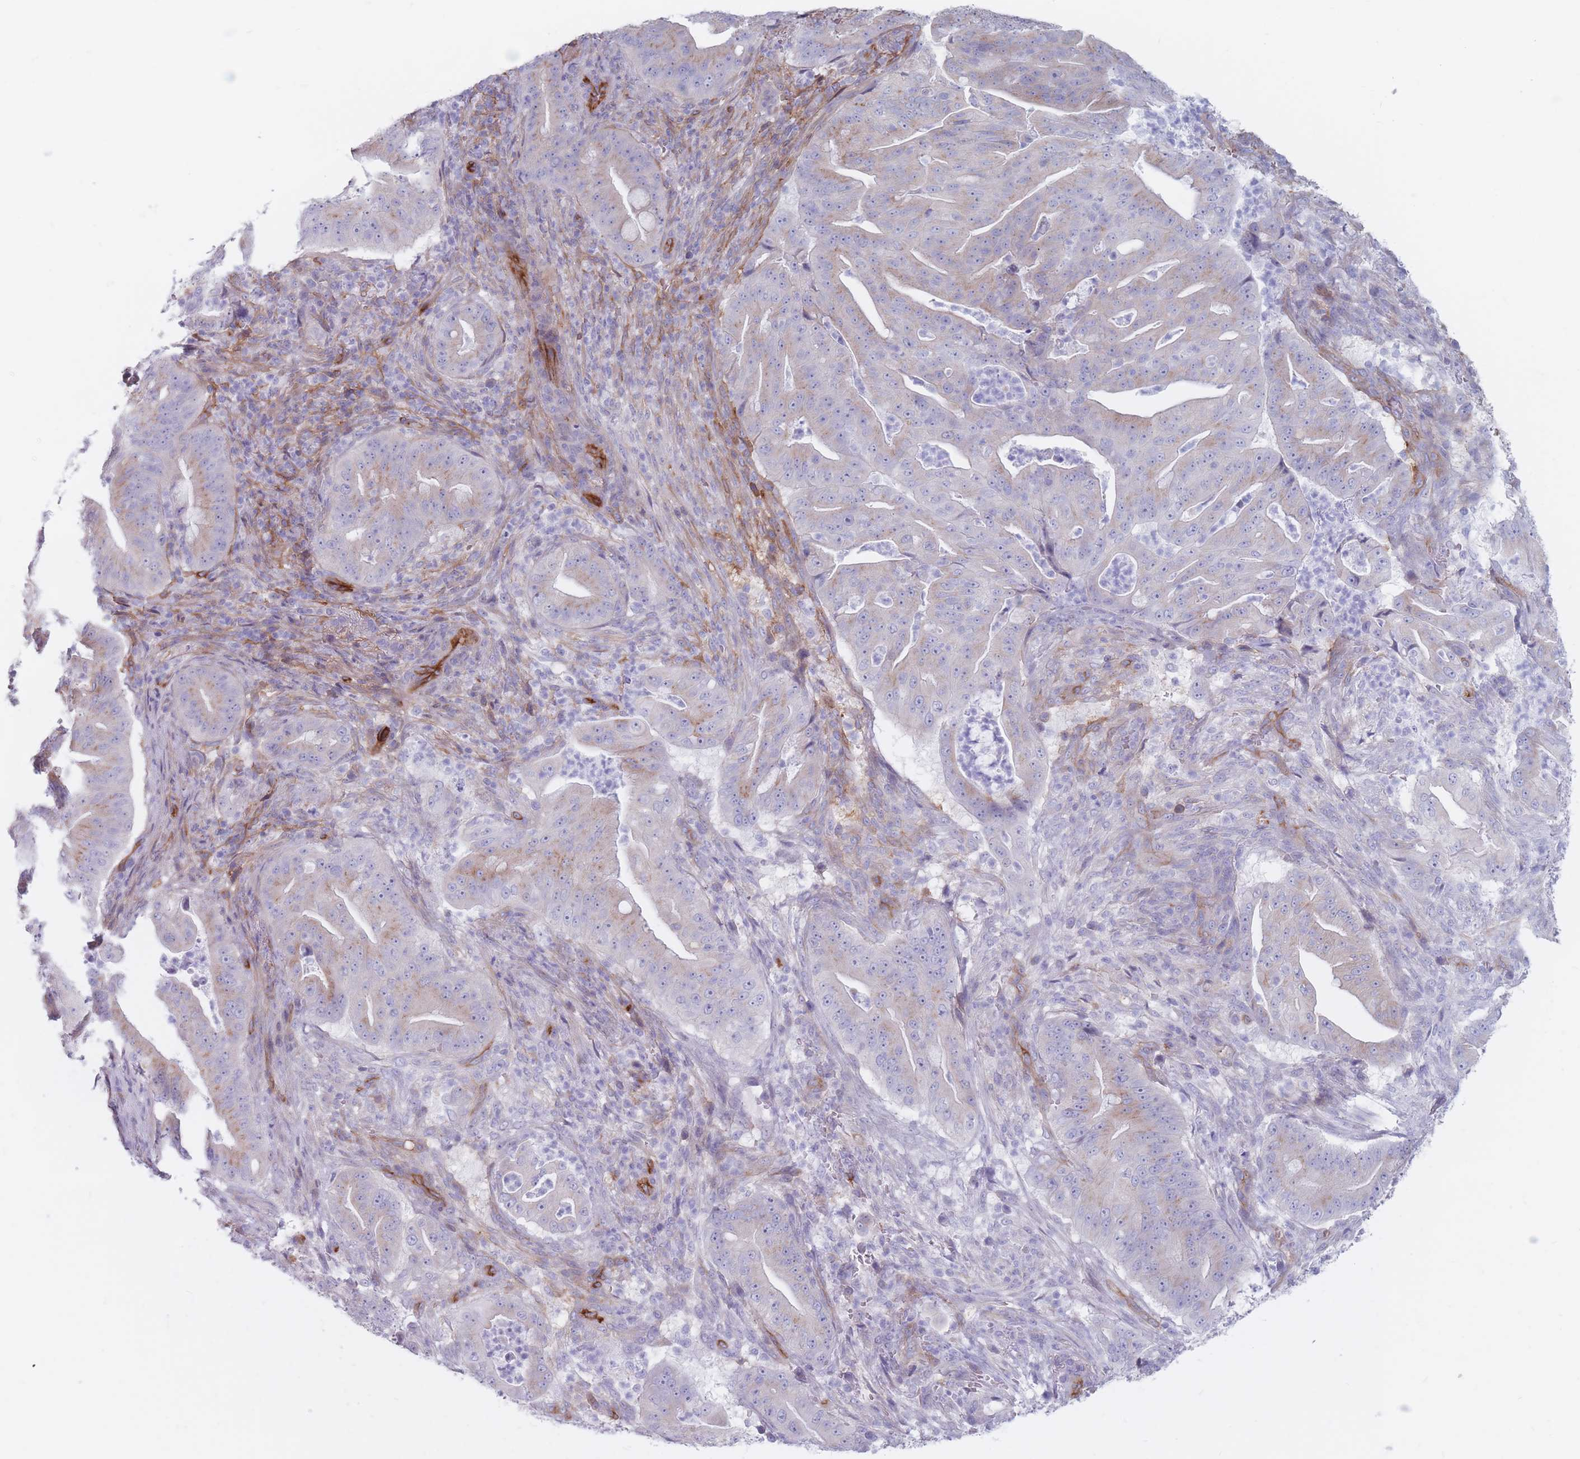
{"staining": {"intensity": "weak", "quantity": "<25%", "location": "cytoplasmic/membranous"}, "tissue": "pancreatic cancer", "cell_type": "Tumor cells", "image_type": "cancer", "snomed": [{"axis": "morphology", "description": "Adenocarcinoma, NOS"}, {"axis": "topography", "description": "Pancreas"}], "caption": "Pancreatic cancer (adenocarcinoma) was stained to show a protein in brown. There is no significant positivity in tumor cells.", "gene": "PLPP1", "patient": {"sex": "male", "age": 71}}